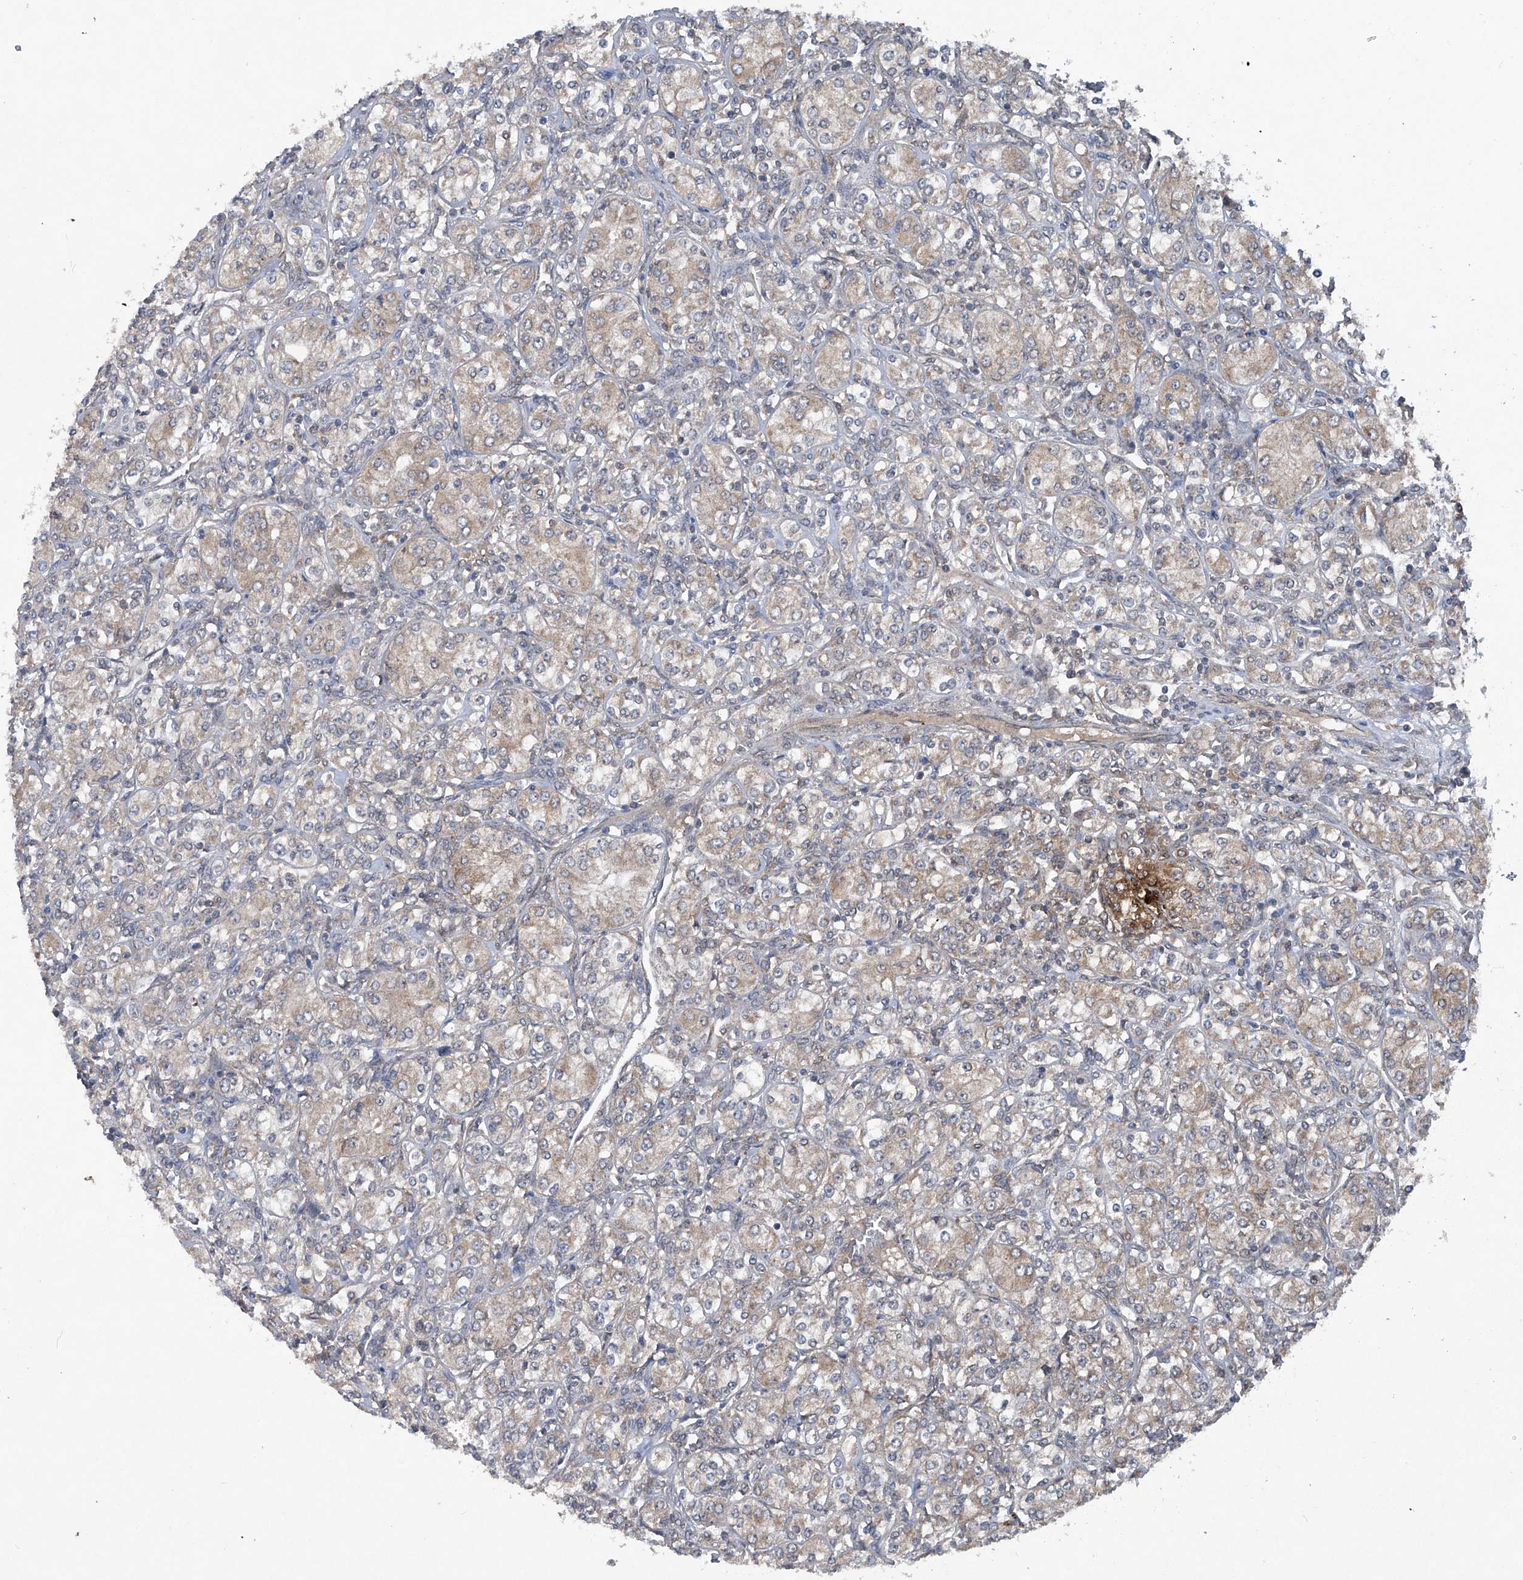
{"staining": {"intensity": "weak", "quantity": "25%-75%", "location": "cytoplasmic/membranous"}, "tissue": "renal cancer", "cell_type": "Tumor cells", "image_type": "cancer", "snomed": [{"axis": "morphology", "description": "Adenocarcinoma, NOS"}, {"axis": "topography", "description": "Kidney"}], "caption": "Renal cancer tissue displays weak cytoplasmic/membranous expression in about 25%-75% of tumor cells, visualized by immunohistochemistry. (DAB = brown stain, brightfield microscopy at high magnification).", "gene": "SUMF2", "patient": {"sex": "male", "age": 77}}